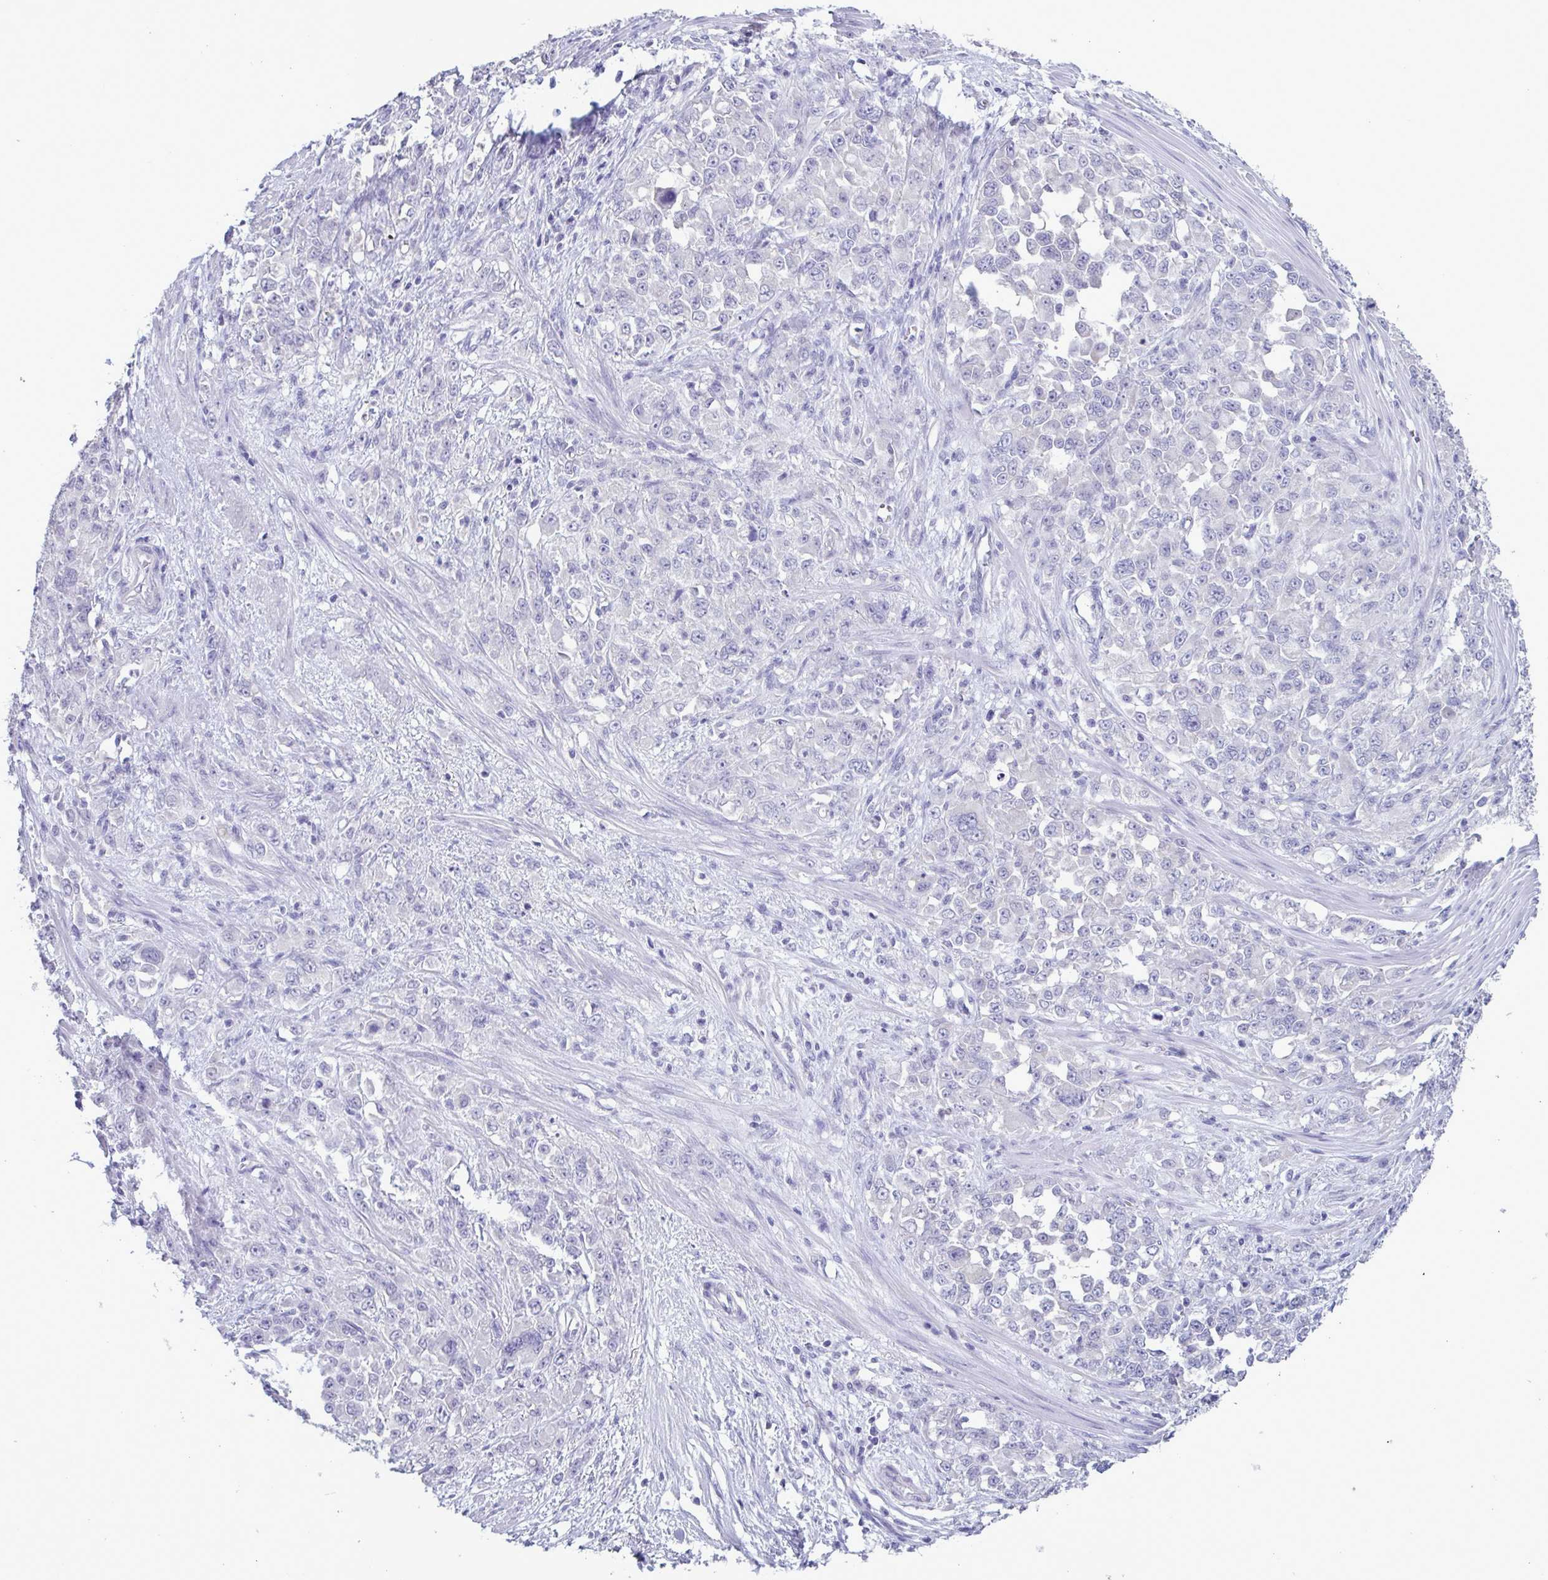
{"staining": {"intensity": "negative", "quantity": "none", "location": "none"}, "tissue": "stomach cancer", "cell_type": "Tumor cells", "image_type": "cancer", "snomed": [{"axis": "morphology", "description": "Adenocarcinoma, NOS"}, {"axis": "topography", "description": "Stomach"}], "caption": "Human stomach cancer stained for a protein using immunohistochemistry (IHC) displays no staining in tumor cells.", "gene": "INAFM1", "patient": {"sex": "female", "age": 76}}